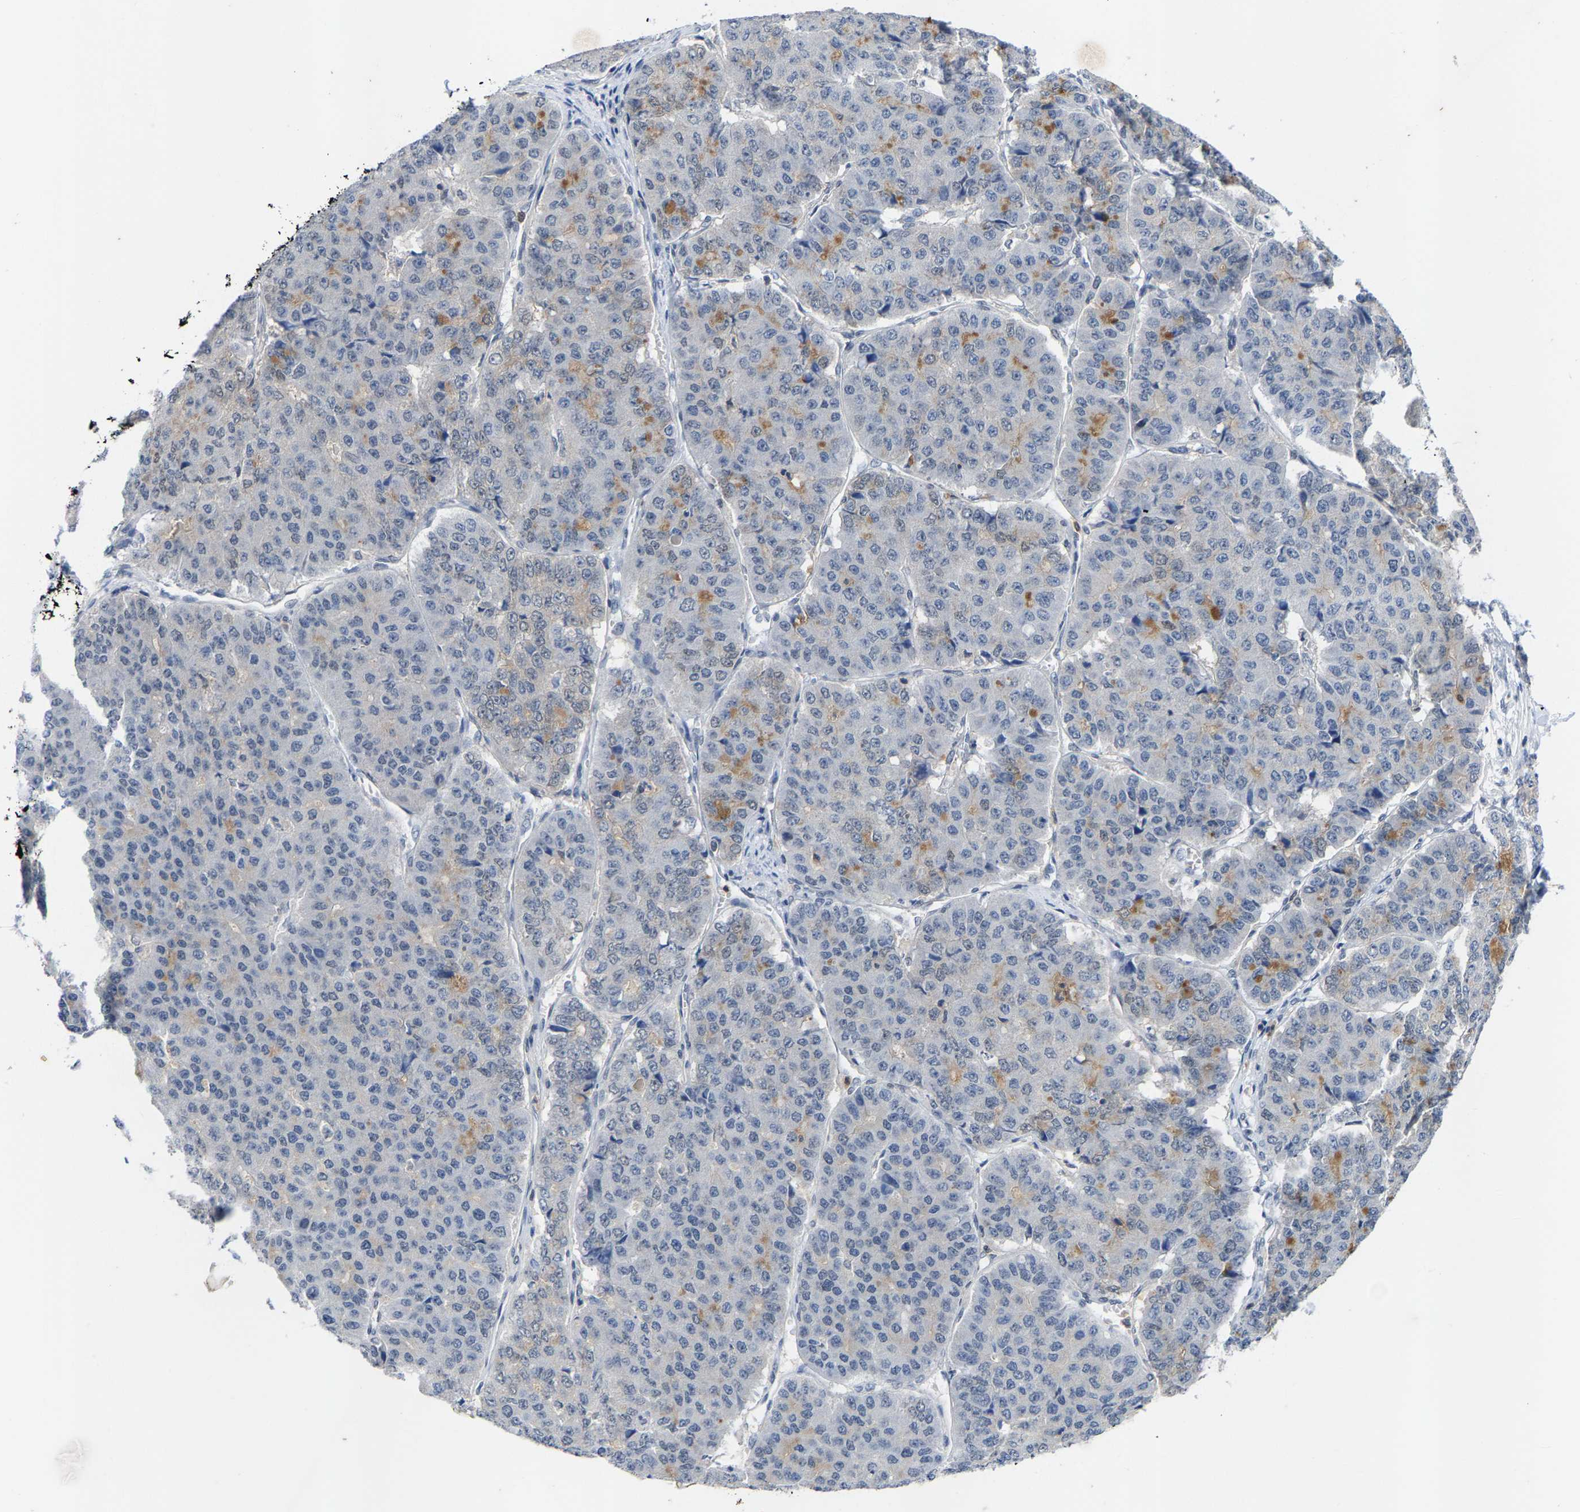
{"staining": {"intensity": "negative", "quantity": "none", "location": "none"}, "tissue": "pancreatic cancer", "cell_type": "Tumor cells", "image_type": "cancer", "snomed": [{"axis": "morphology", "description": "Adenocarcinoma, NOS"}, {"axis": "topography", "description": "Pancreas"}], "caption": "Histopathology image shows no significant protein expression in tumor cells of pancreatic cancer (adenocarcinoma).", "gene": "FGD3", "patient": {"sex": "male", "age": 50}}